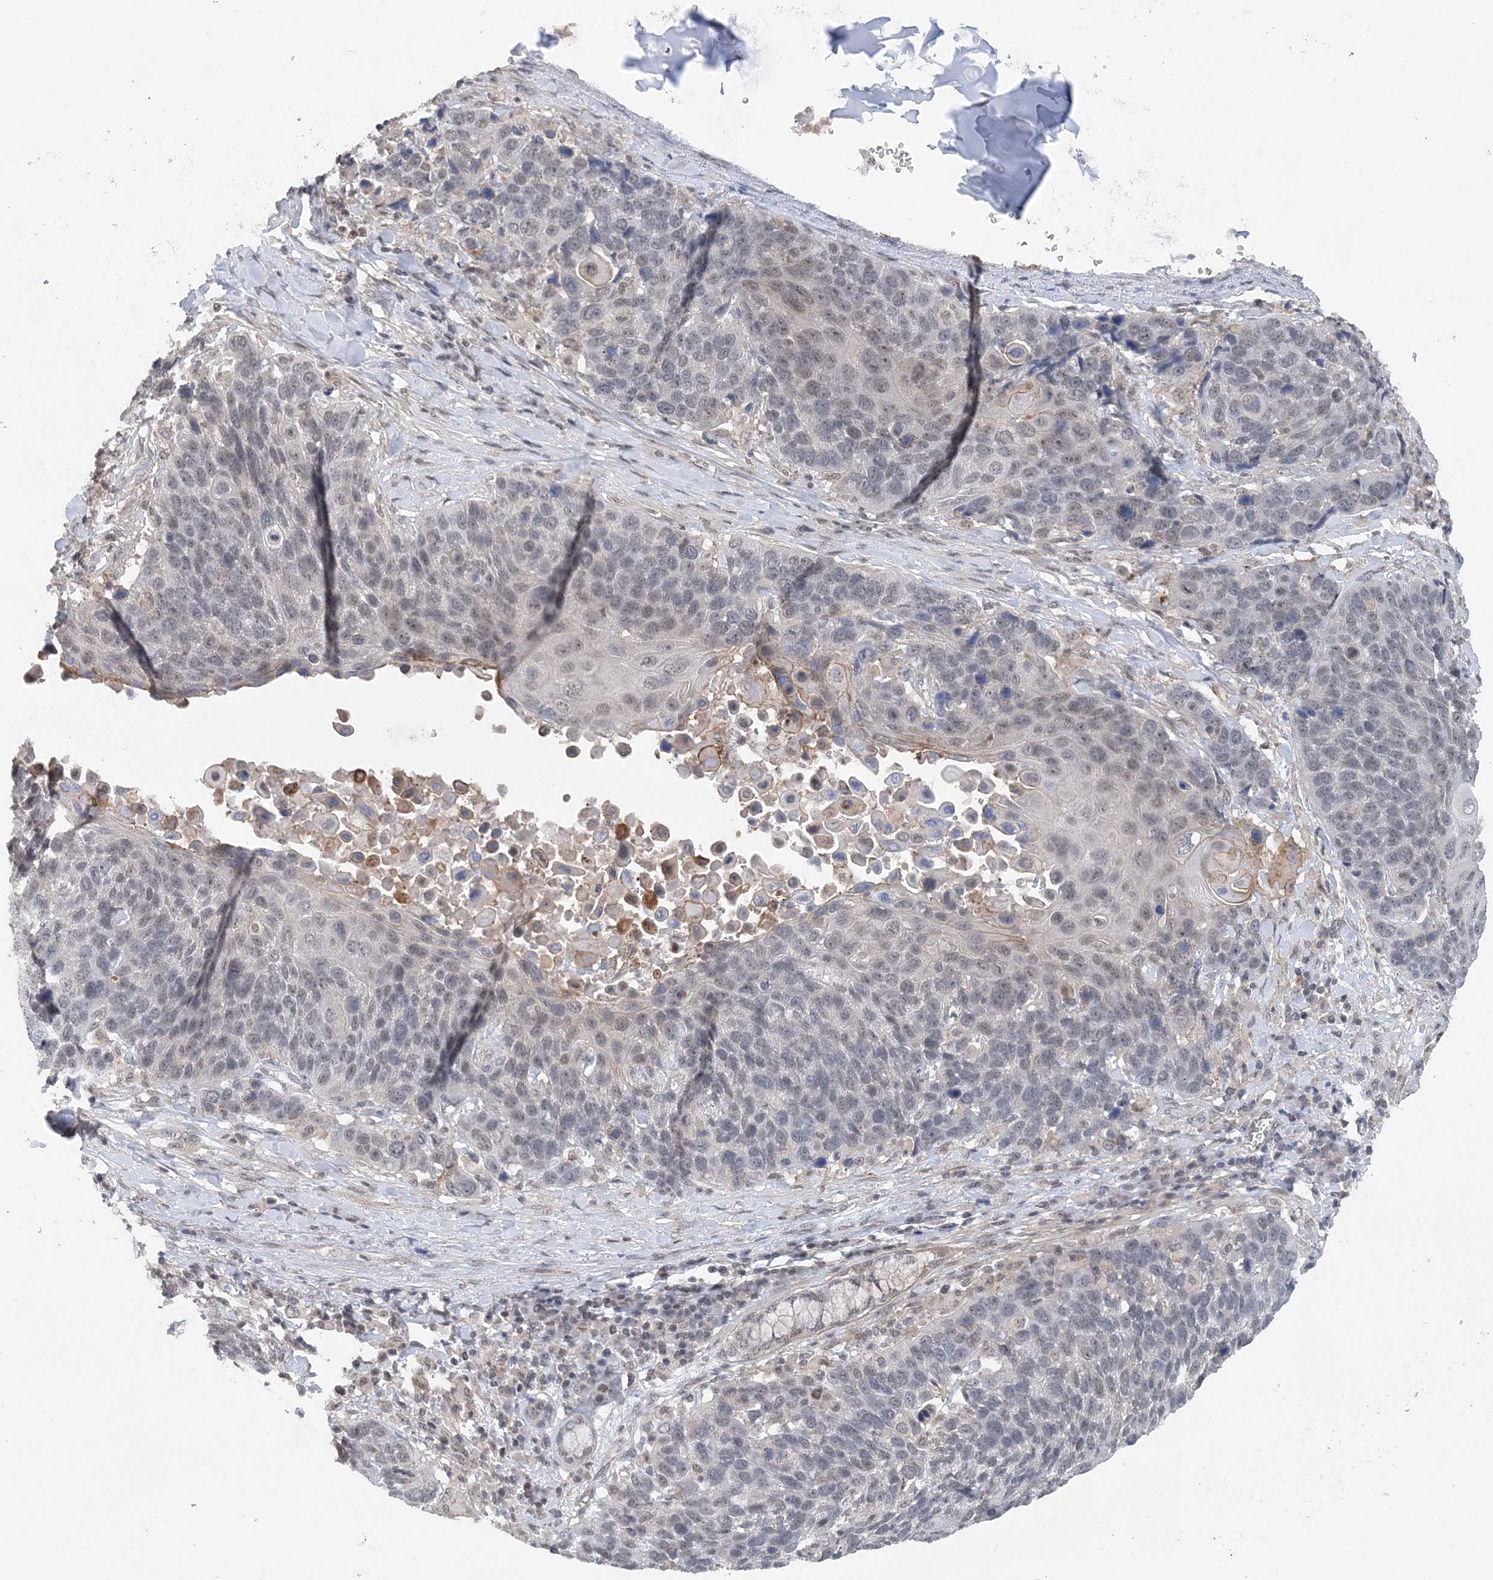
{"staining": {"intensity": "weak", "quantity": "<25%", "location": "nuclear"}, "tissue": "lung cancer", "cell_type": "Tumor cells", "image_type": "cancer", "snomed": [{"axis": "morphology", "description": "Squamous cell carcinoma, NOS"}, {"axis": "topography", "description": "Lung"}], "caption": "The histopathology image shows no significant staining in tumor cells of lung squamous cell carcinoma. Brightfield microscopy of immunohistochemistry stained with DAB (brown) and hematoxylin (blue), captured at high magnification.", "gene": "CCDC152", "patient": {"sex": "male", "age": 66}}